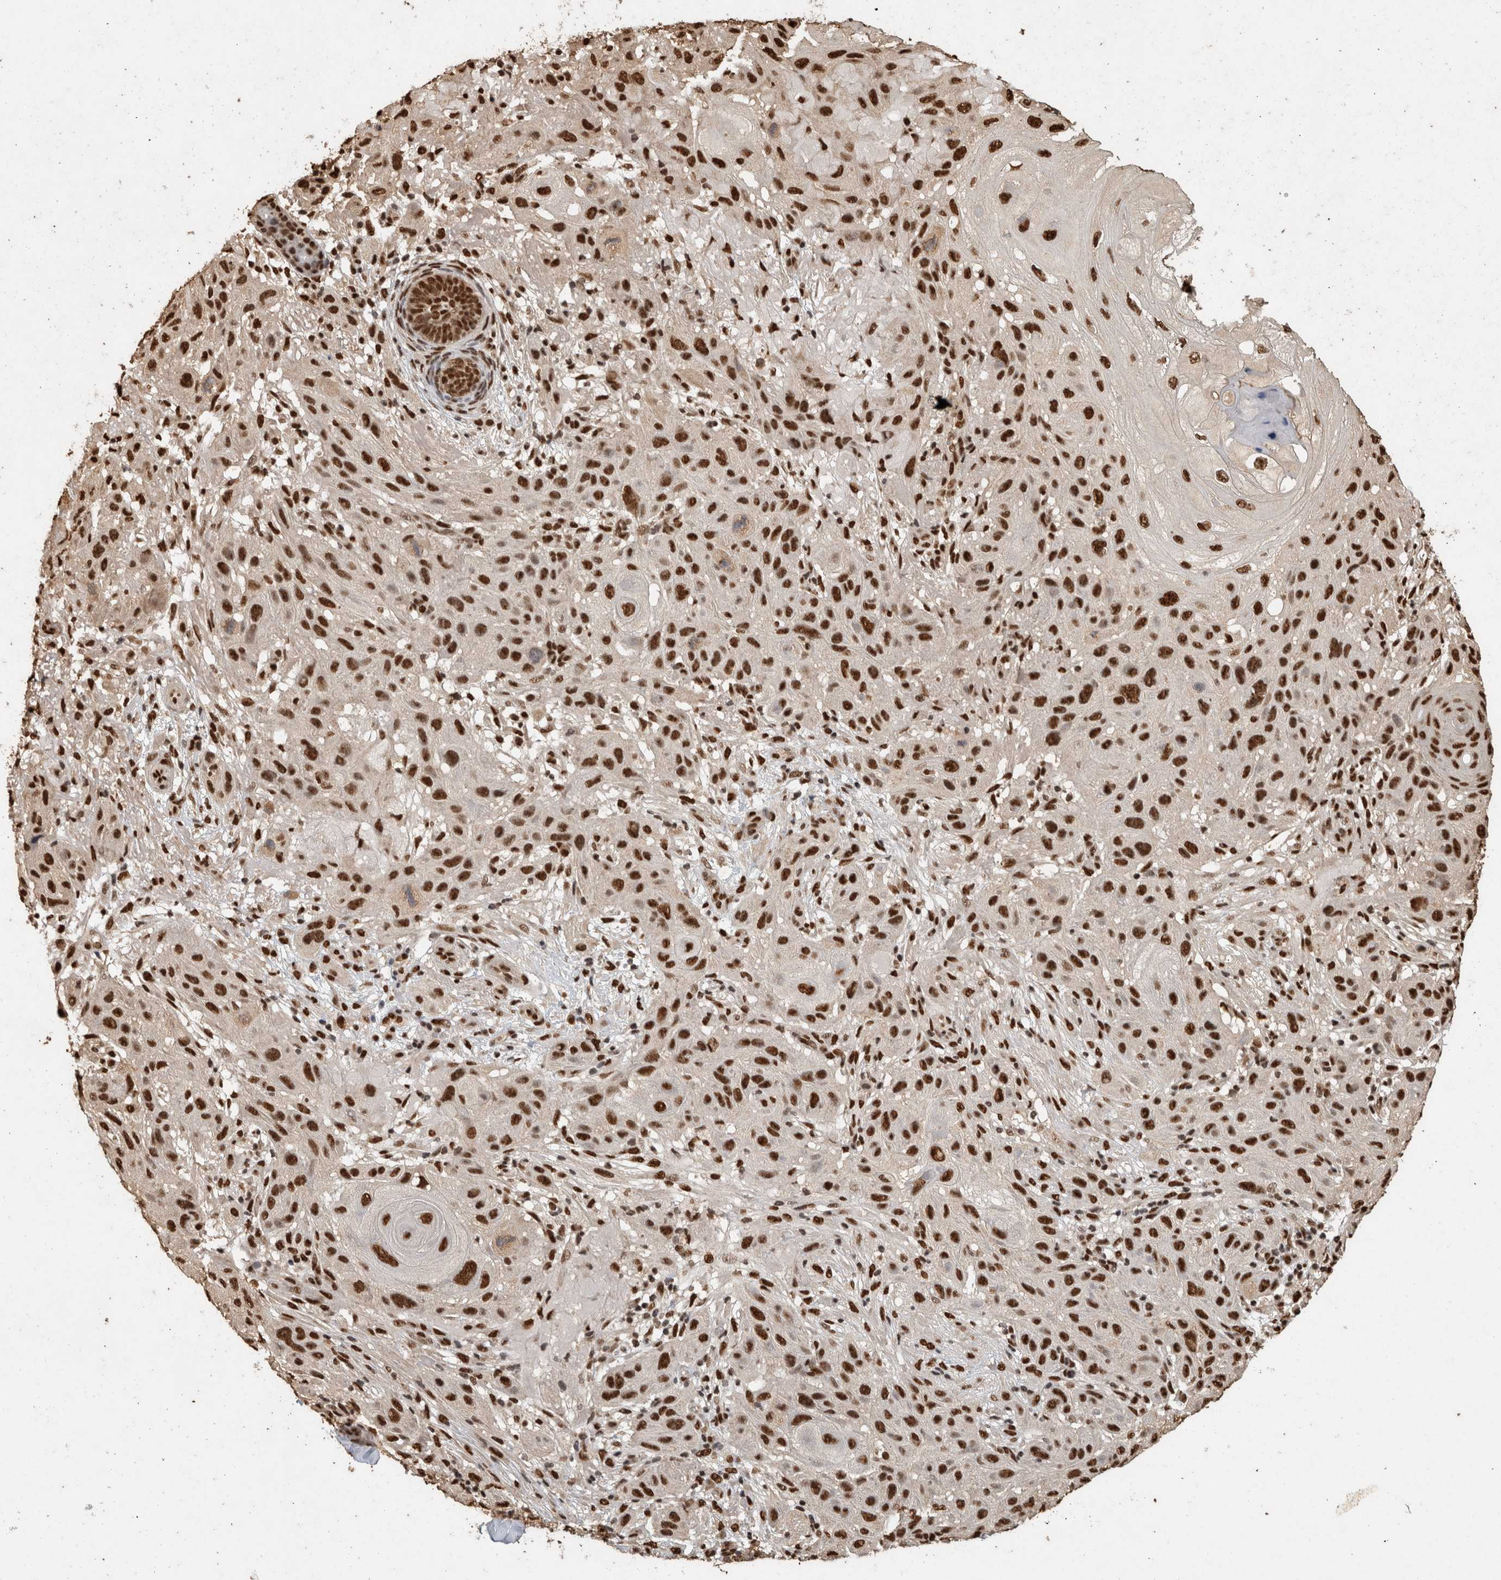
{"staining": {"intensity": "strong", "quantity": ">75%", "location": "nuclear"}, "tissue": "skin cancer", "cell_type": "Tumor cells", "image_type": "cancer", "snomed": [{"axis": "morphology", "description": "Normal tissue, NOS"}, {"axis": "morphology", "description": "Squamous cell carcinoma, NOS"}, {"axis": "topography", "description": "Skin"}], "caption": "Tumor cells exhibit high levels of strong nuclear expression in approximately >75% of cells in human skin squamous cell carcinoma.", "gene": "RAD50", "patient": {"sex": "female", "age": 96}}